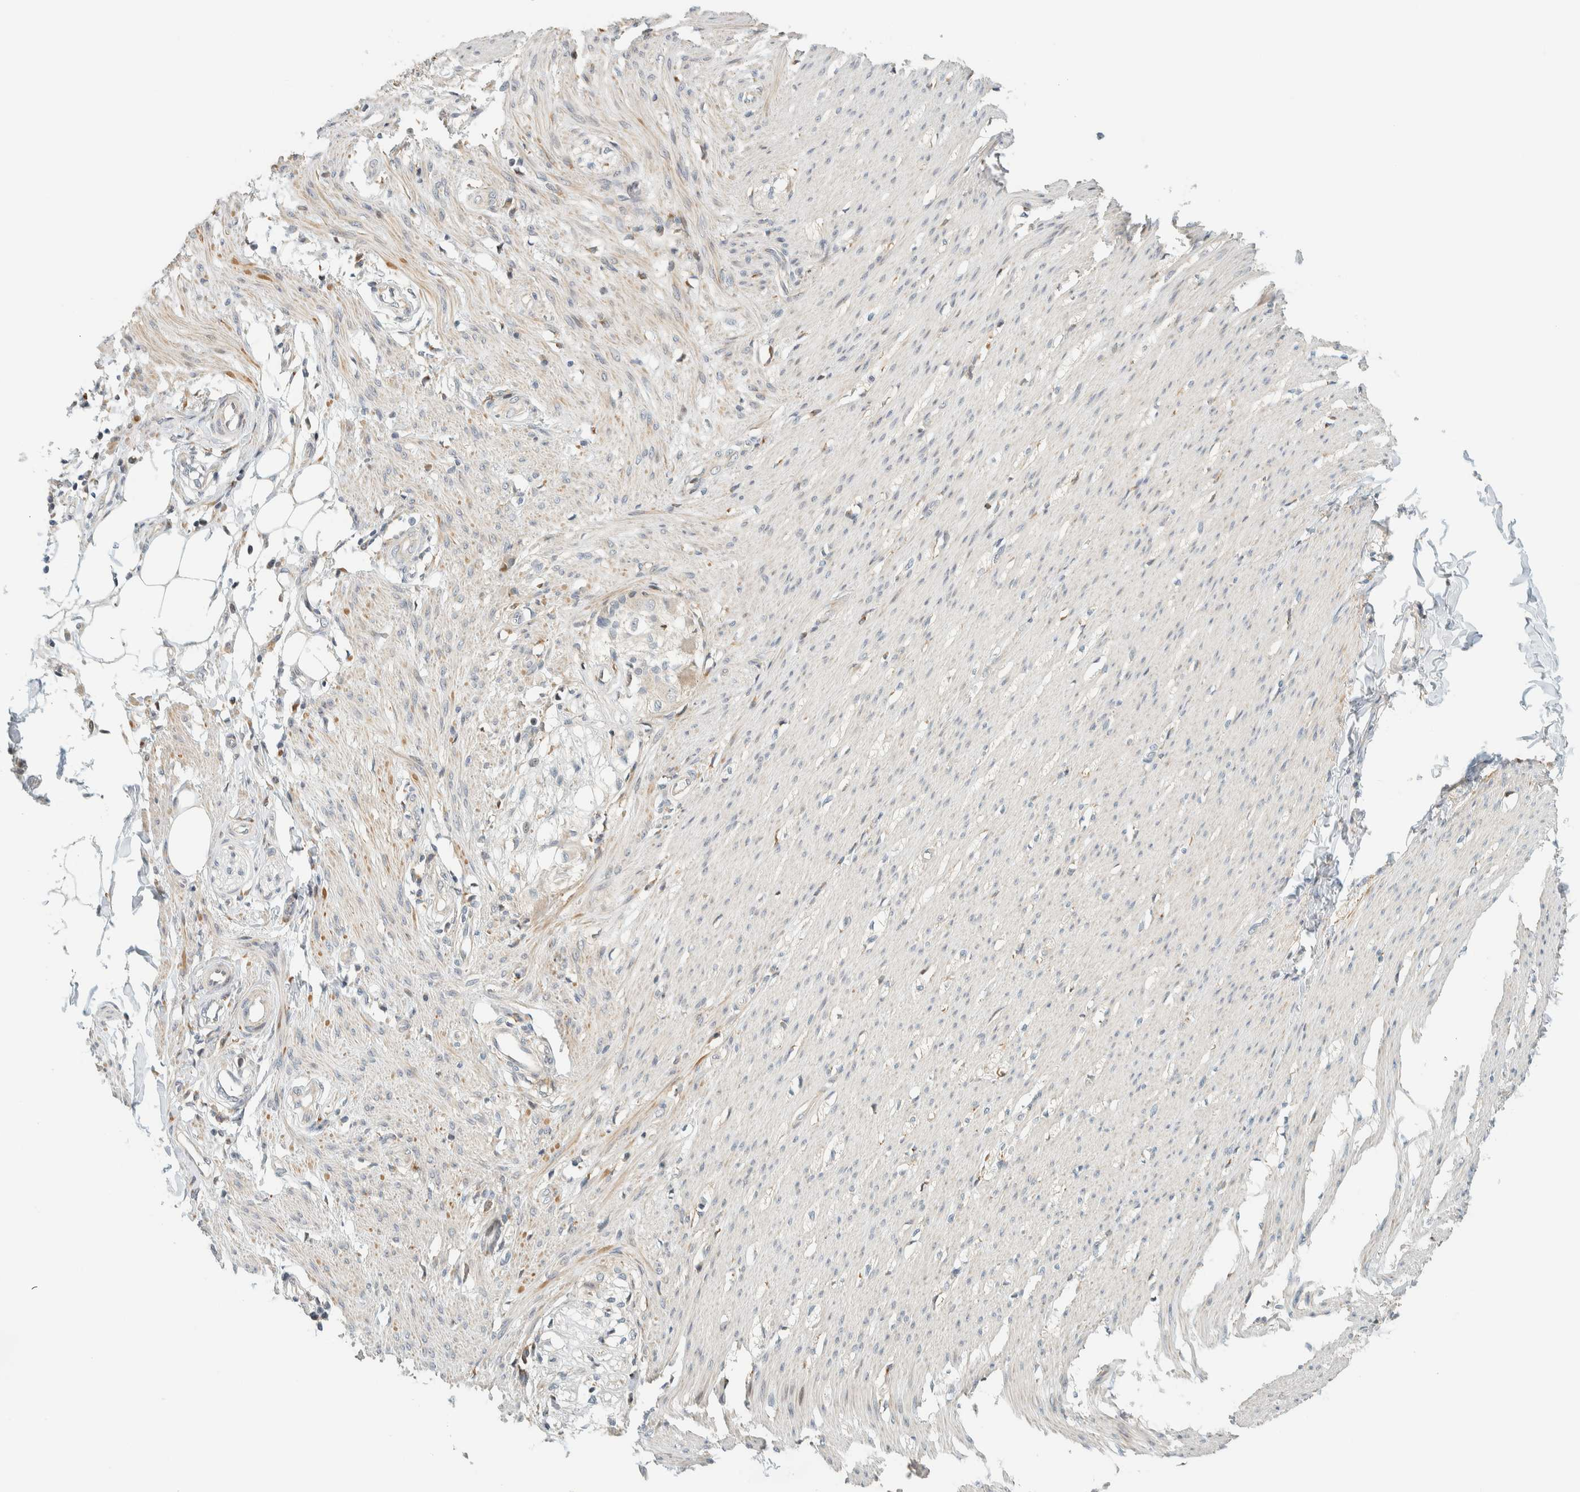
{"staining": {"intensity": "moderate", "quantity": "25%-75%", "location": "cytoplasmic/membranous"}, "tissue": "smooth muscle", "cell_type": "Smooth muscle cells", "image_type": "normal", "snomed": [{"axis": "morphology", "description": "Normal tissue, NOS"}, {"axis": "morphology", "description": "Adenocarcinoma, NOS"}, {"axis": "topography", "description": "Smooth muscle"}, {"axis": "topography", "description": "Colon"}], "caption": "Moderate cytoplasmic/membranous expression is identified in approximately 25%-75% of smooth muscle cells in normal smooth muscle. (DAB = brown stain, brightfield microscopy at high magnification).", "gene": "CCDC171", "patient": {"sex": "male", "age": 14}}